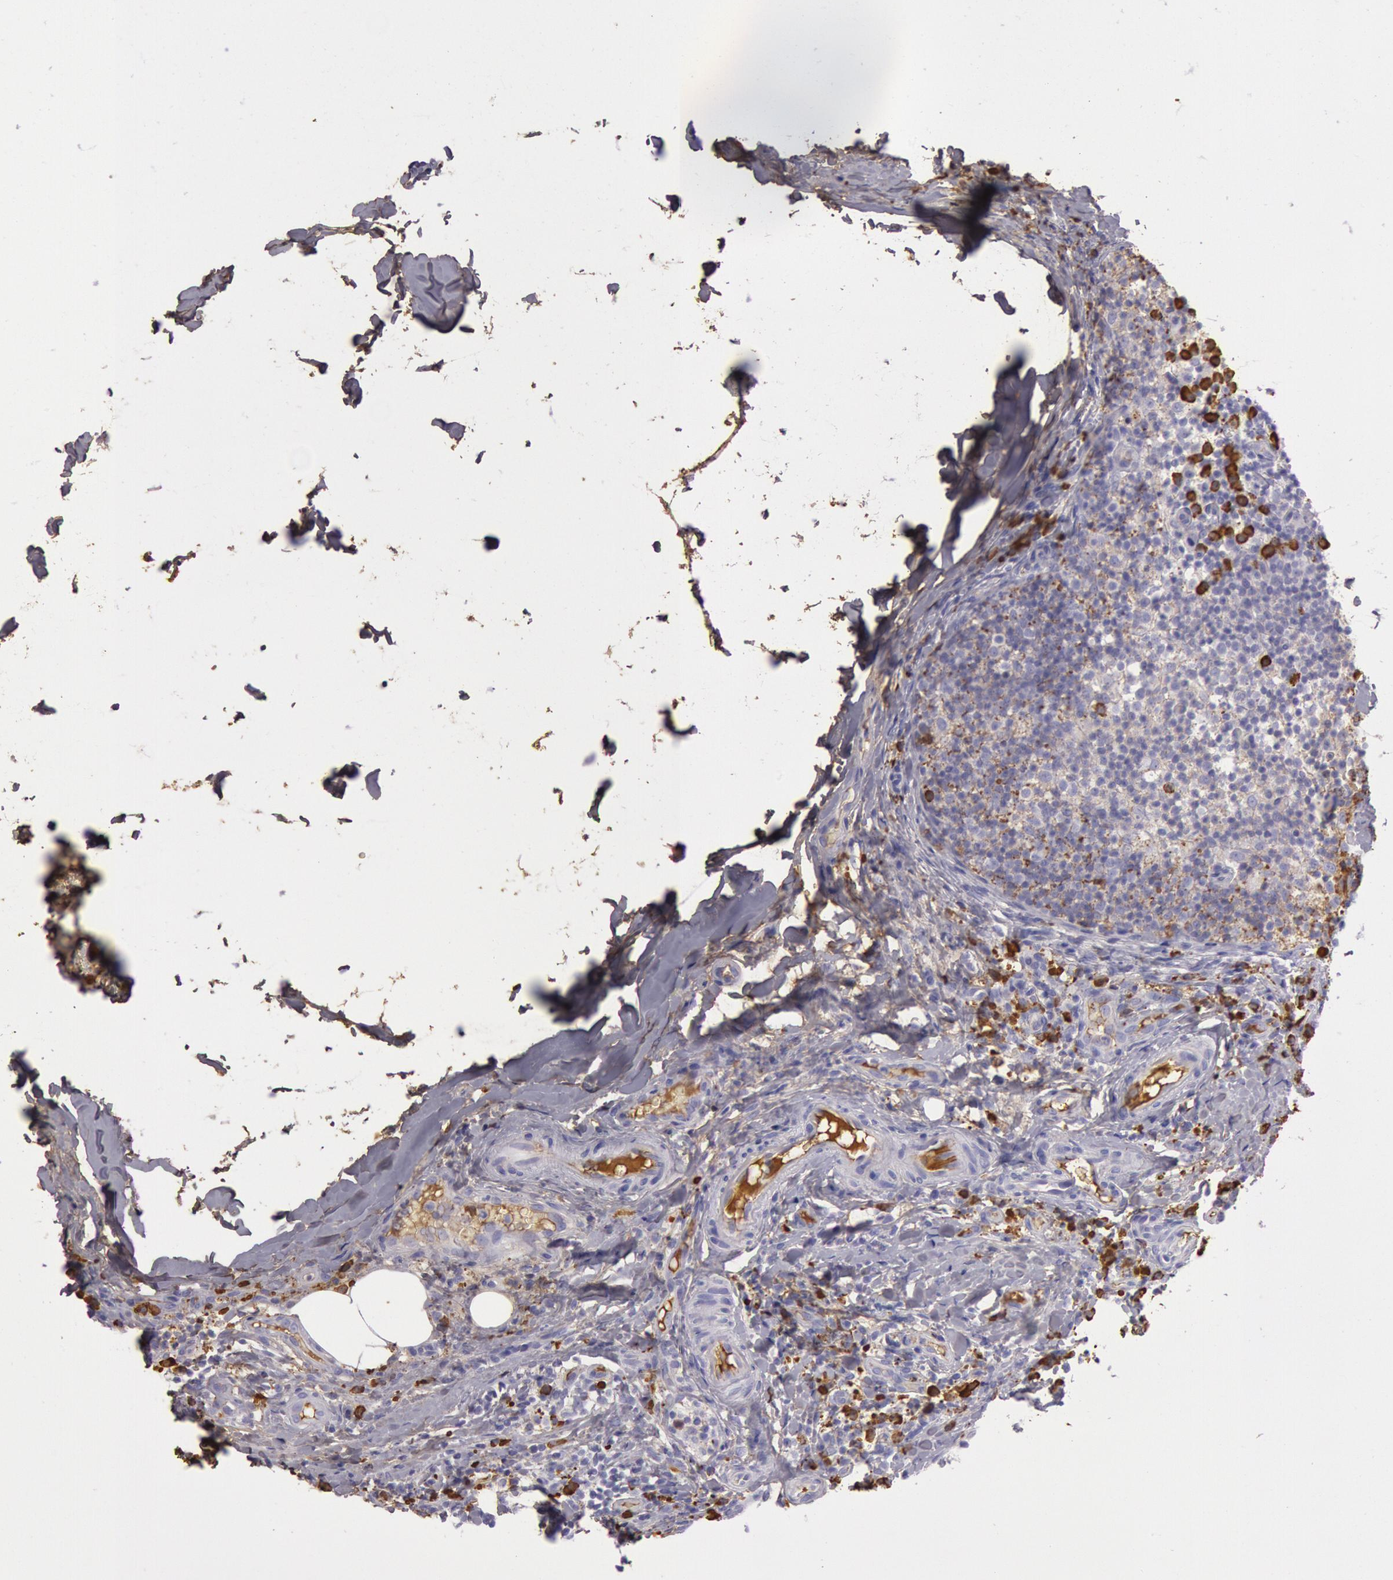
{"staining": {"intensity": "moderate", "quantity": "<25%", "location": "cytoplasmic/membranous"}, "tissue": "lymph node", "cell_type": "Germinal center cells", "image_type": "normal", "snomed": [{"axis": "morphology", "description": "Normal tissue, NOS"}, {"axis": "morphology", "description": "Inflammation, NOS"}, {"axis": "topography", "description": "Lymph node"}], "caption": "Lymph node stained for a protein reveals moderate cytoplasmic/membranous positivity in germinal center cells. (DAB = brown stain, brightfield microscopy at high magnification).", "gene": "IGHG1", "patient": {"sex": "male", "age": 46}}